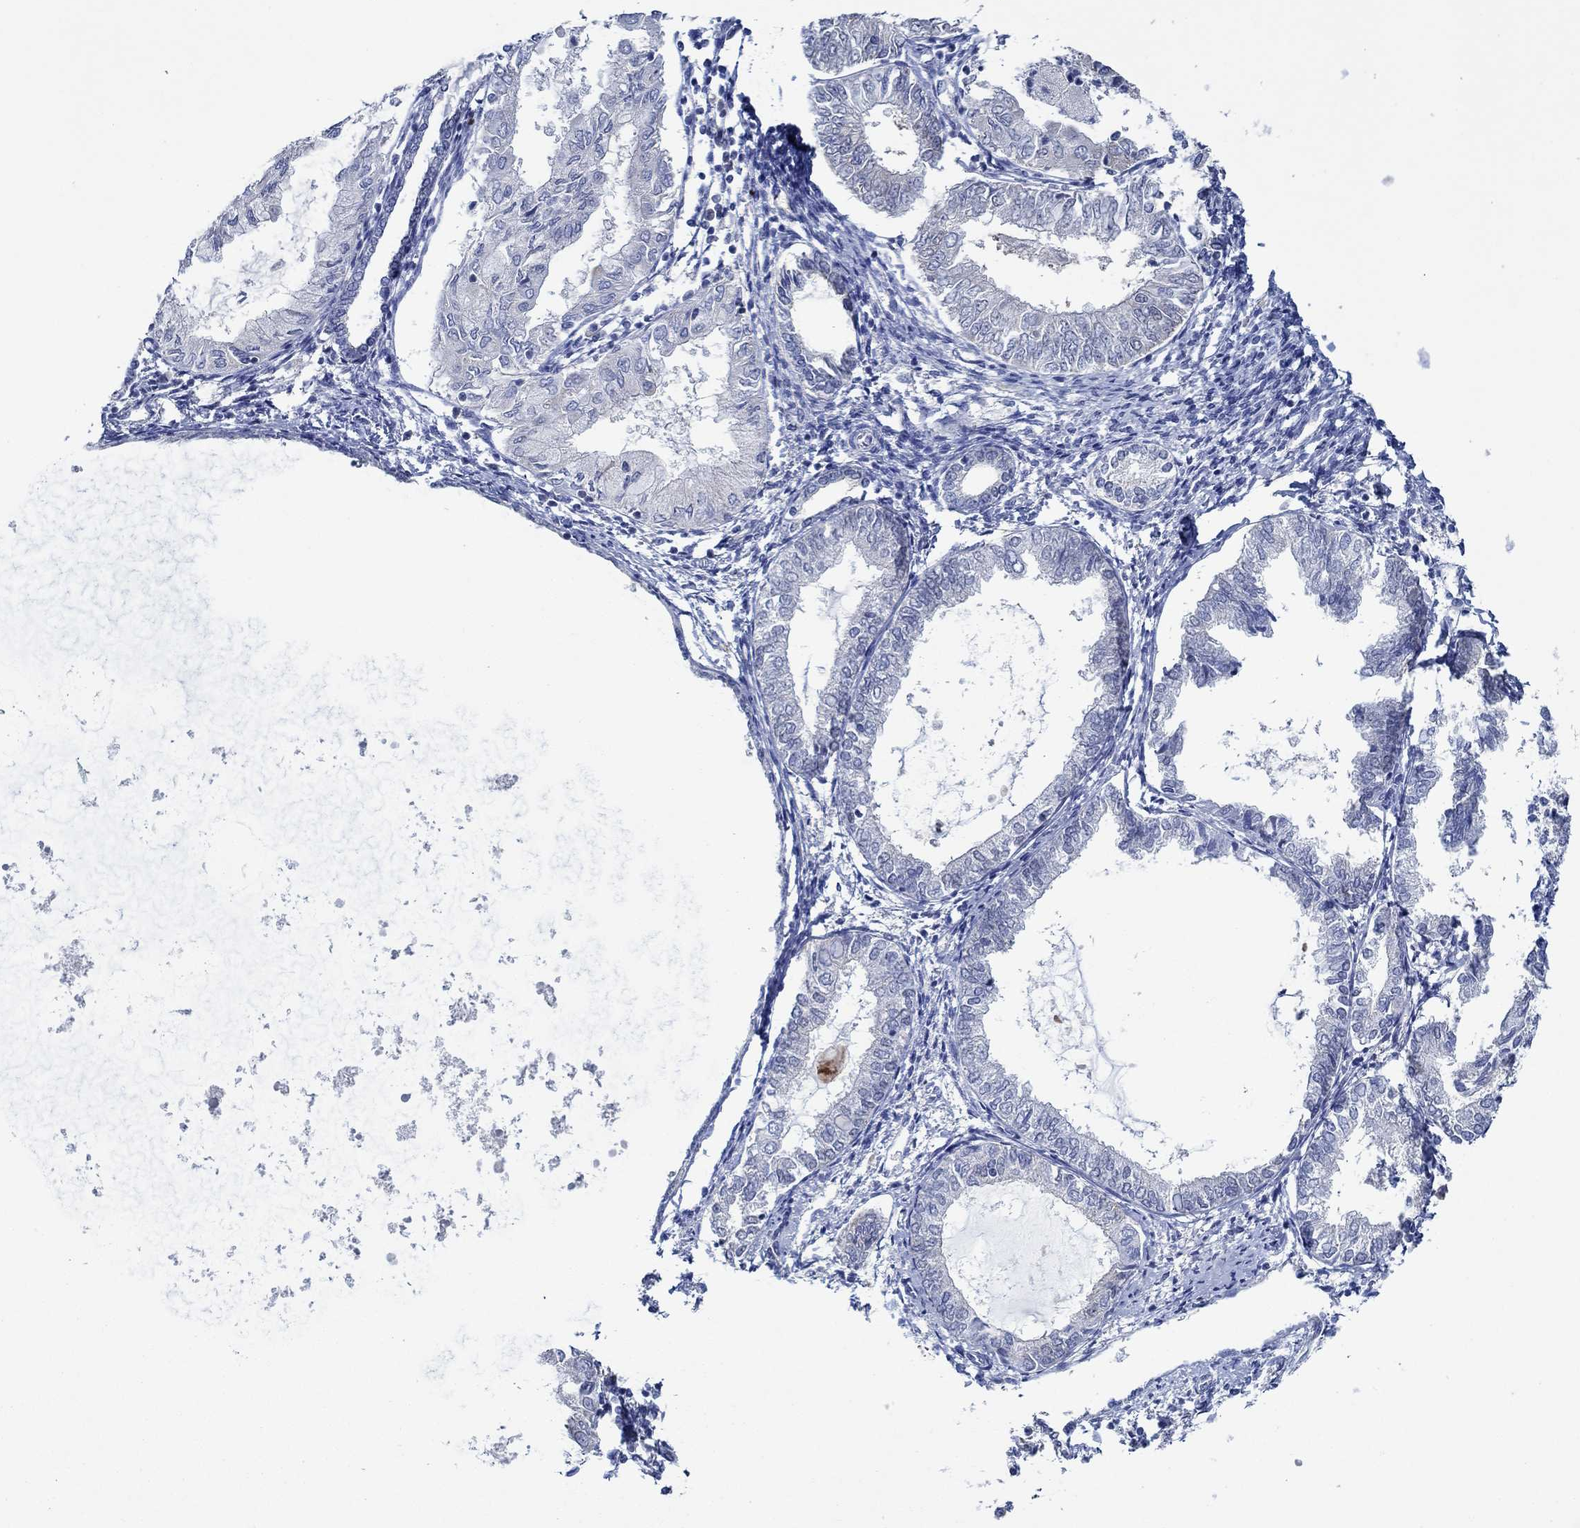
{"staining": {"intensity": "negative", "quantity": "none", "location": "none"}, "tissue": "endometrial cancer", "cell_type": "Tumor cells", "image_type": "cancer", "snomed": [{"axis": "morphology", "description": "Adenocarcinoma, NOS"}, {"axis": "topography", "description": "Endometrium"}], "caption": "Immunohistochemistry image of endometrial cancer (adenocarcinoma) stained for a protein (brown), which demonstrates no positivity in tumor cells.", "gene": "SLC27A3", "patient": {"sex": "female", "age": 68}}